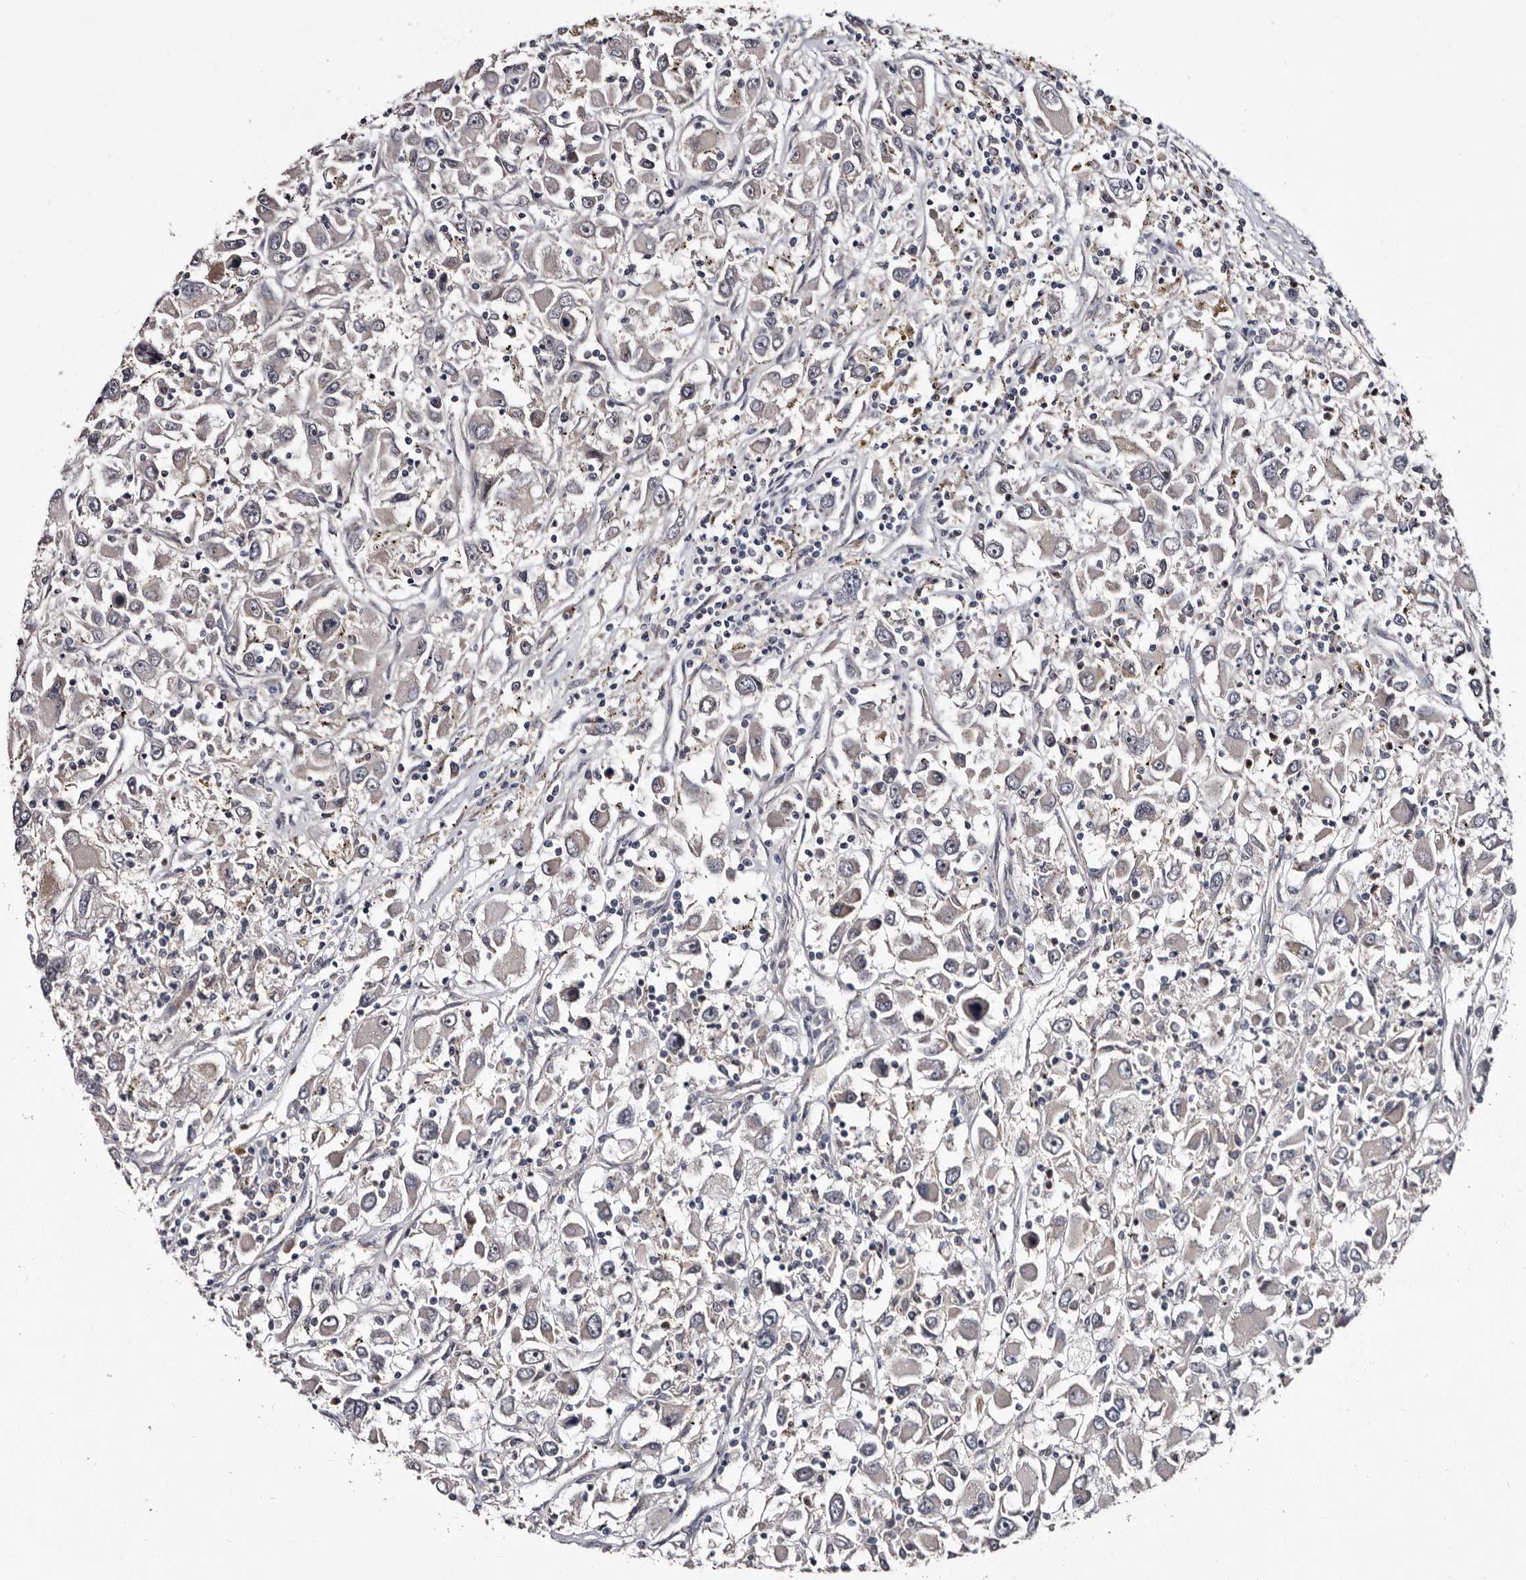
{"staining": {"intensity": "negative", "quantity": "none", "location": "none"}, "tissue": "renal cancer", "cell_type": "Tumor cells", "image_type": "cancer", "snomed": [{"axis": "morphology", "description": "Adenocarcinoma, NOS"}, {"axis": "topography", "description": "Kidney"}], "caption": "Image shows no protein staining in tumor cells of renal adenocarcinoma tissue.", "gene": "DNPH1", "patient": {"sex": "female", "age": 52}}